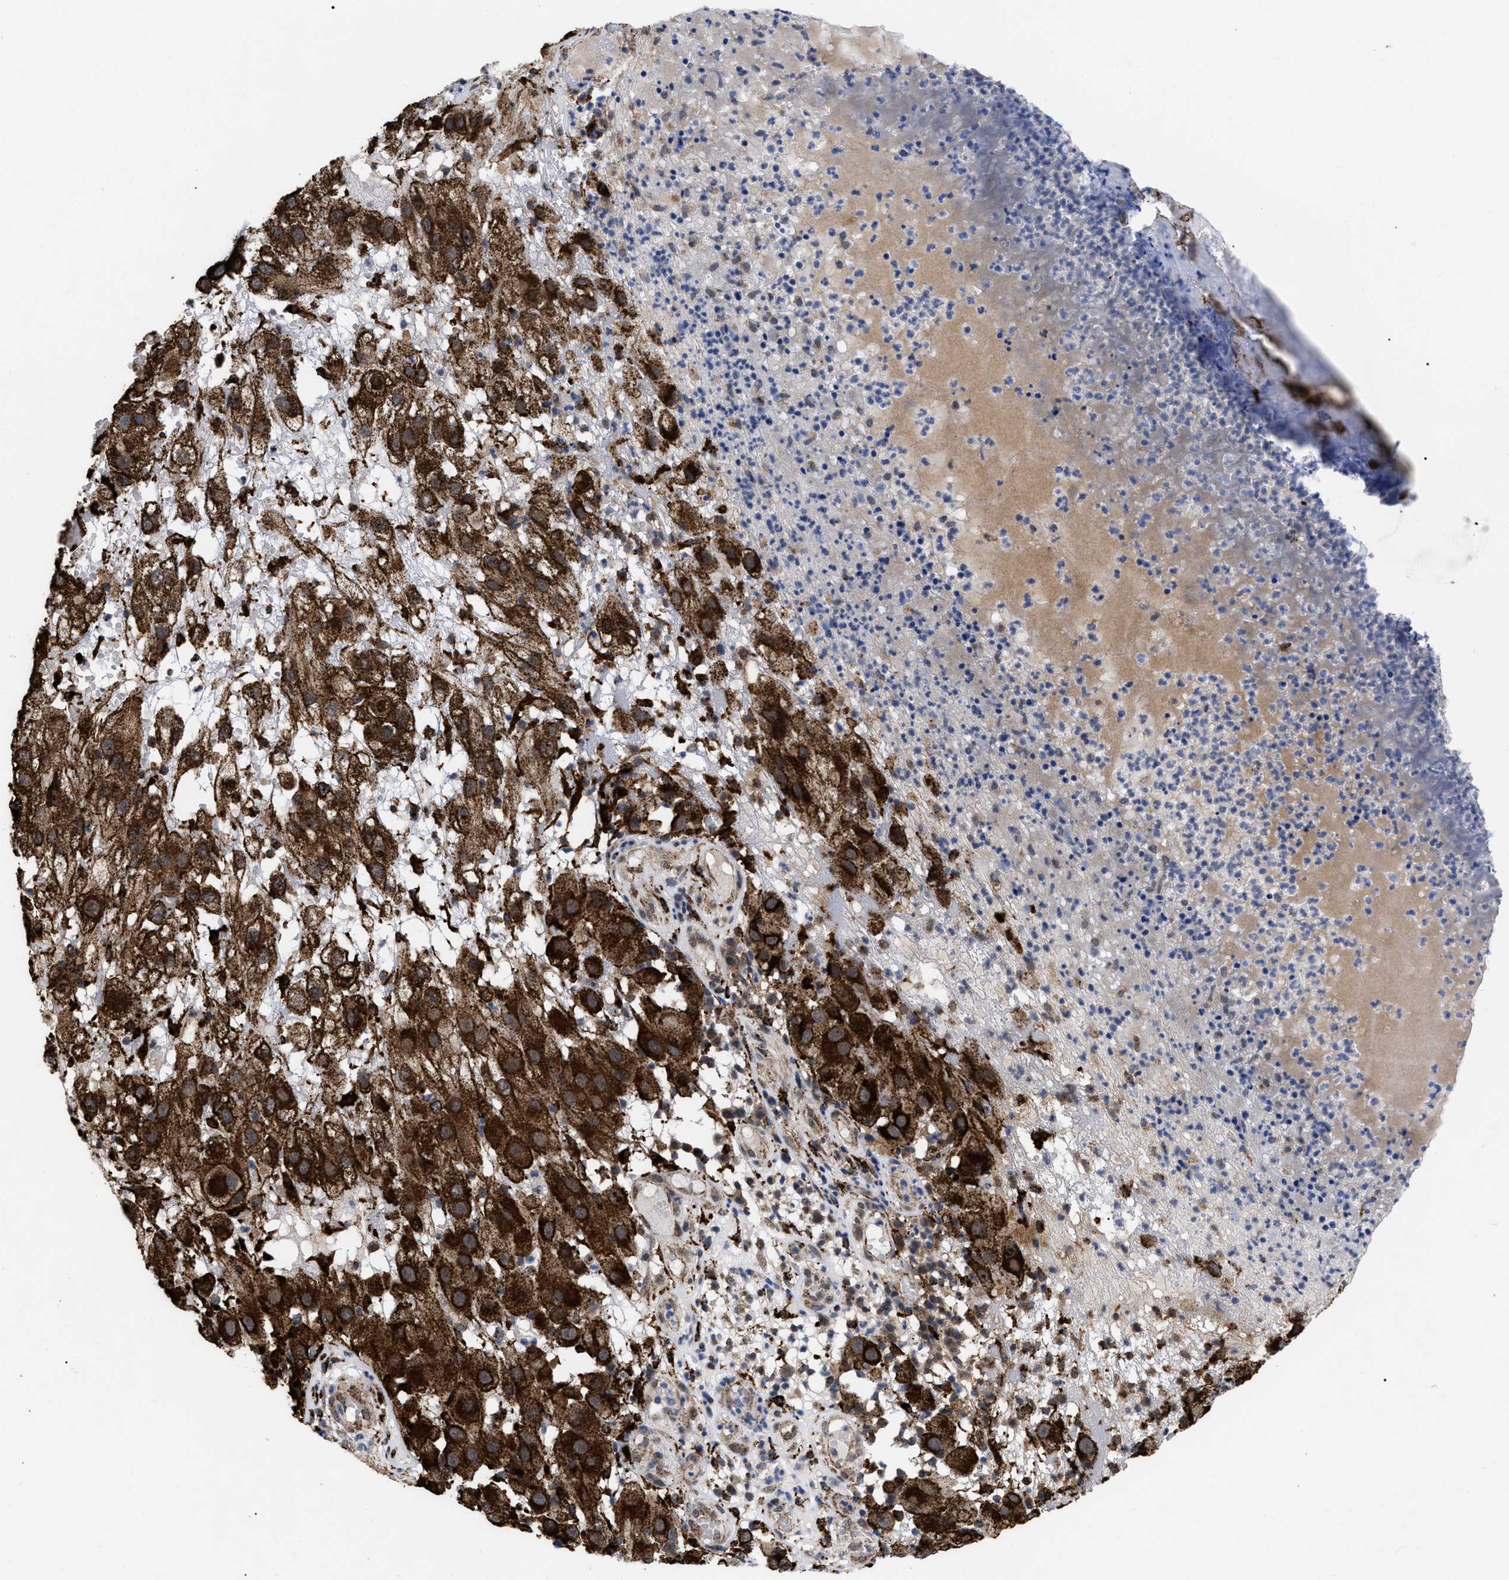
{"staining": {"intensity": "strong", "quantity": ">75%", "location": "cytoplasmic/membranous"}, "tissue": "melanoma", "cell_type": "Tumor cells", "image_type": "cancer", "snomed": [{"axis": "morphology", "description": "Malignant melanoma, NOS"}, {"axis": "topography", "description": "Skin"}], "caption": "Immunohistochemical staining of melanoma reveals high levels of strong cytoplasmic/membranous protein expression in about >75% of tumor cells.", "gene": "UPF1", "patient": {"sex": "female", "age": 81}}